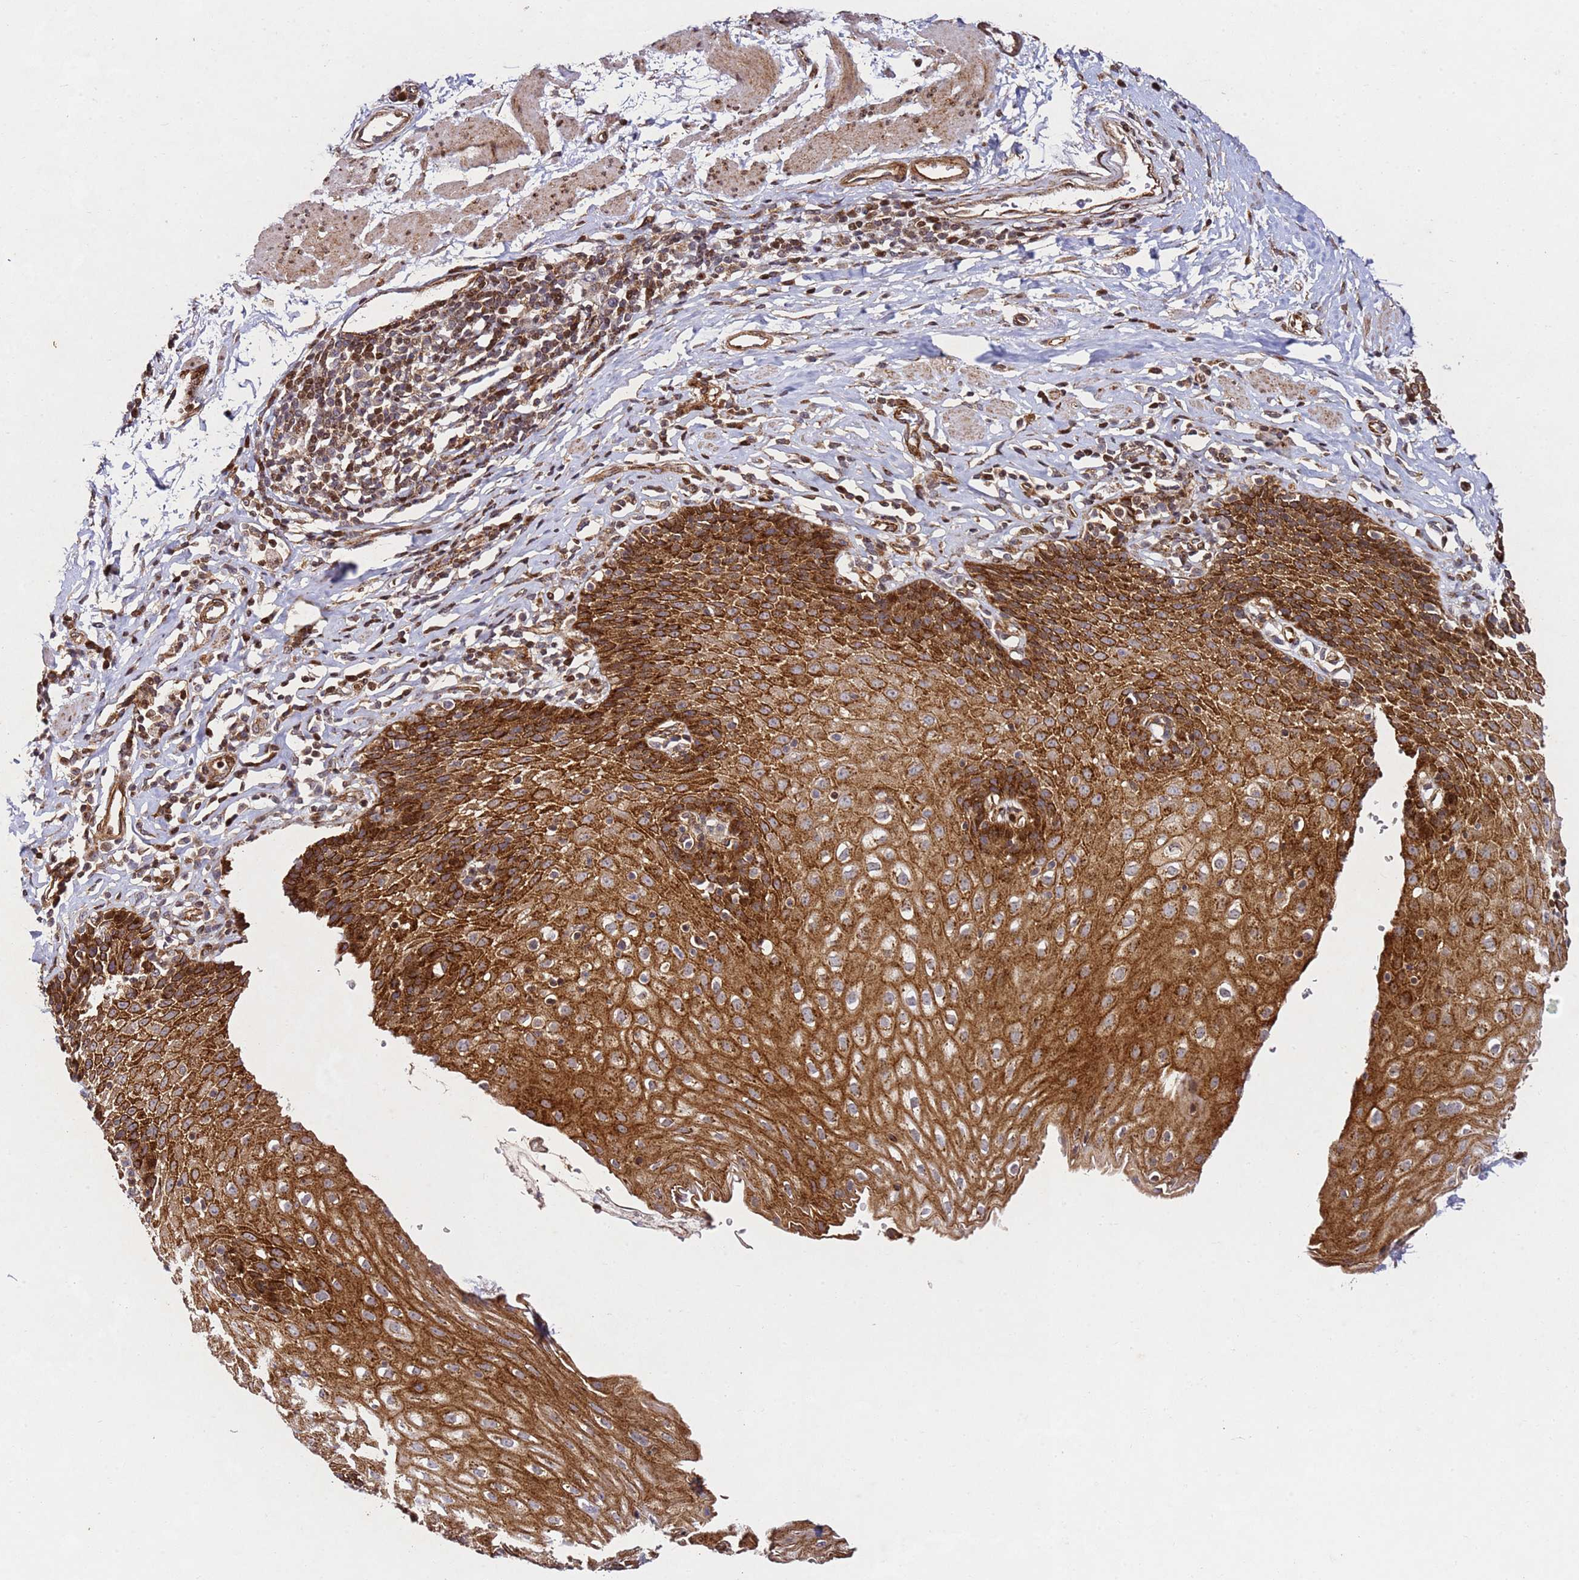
{"staining": {"intensity": "strong", "quantity": ">75%", "location": "cytoplasmic/membranous,nuclear"}, "tissue": "esophagus", "cell_type": "Squamous epithelial cells", "image_type": "normal", "snomed": [{"axis": "morphology", "description": "Normal tissue, NOS"}, {"axis": "topography", "description": "Esophagus"}], "caption": "This histopathology image exhibits IHC staining of normal esophagus, with high strong cytoplasmic/membranous,nuclear staining in about >75% of squamous epithelial cells.", "gene": "ZNF296", "patient": {"sex": "female", "age": 61}}